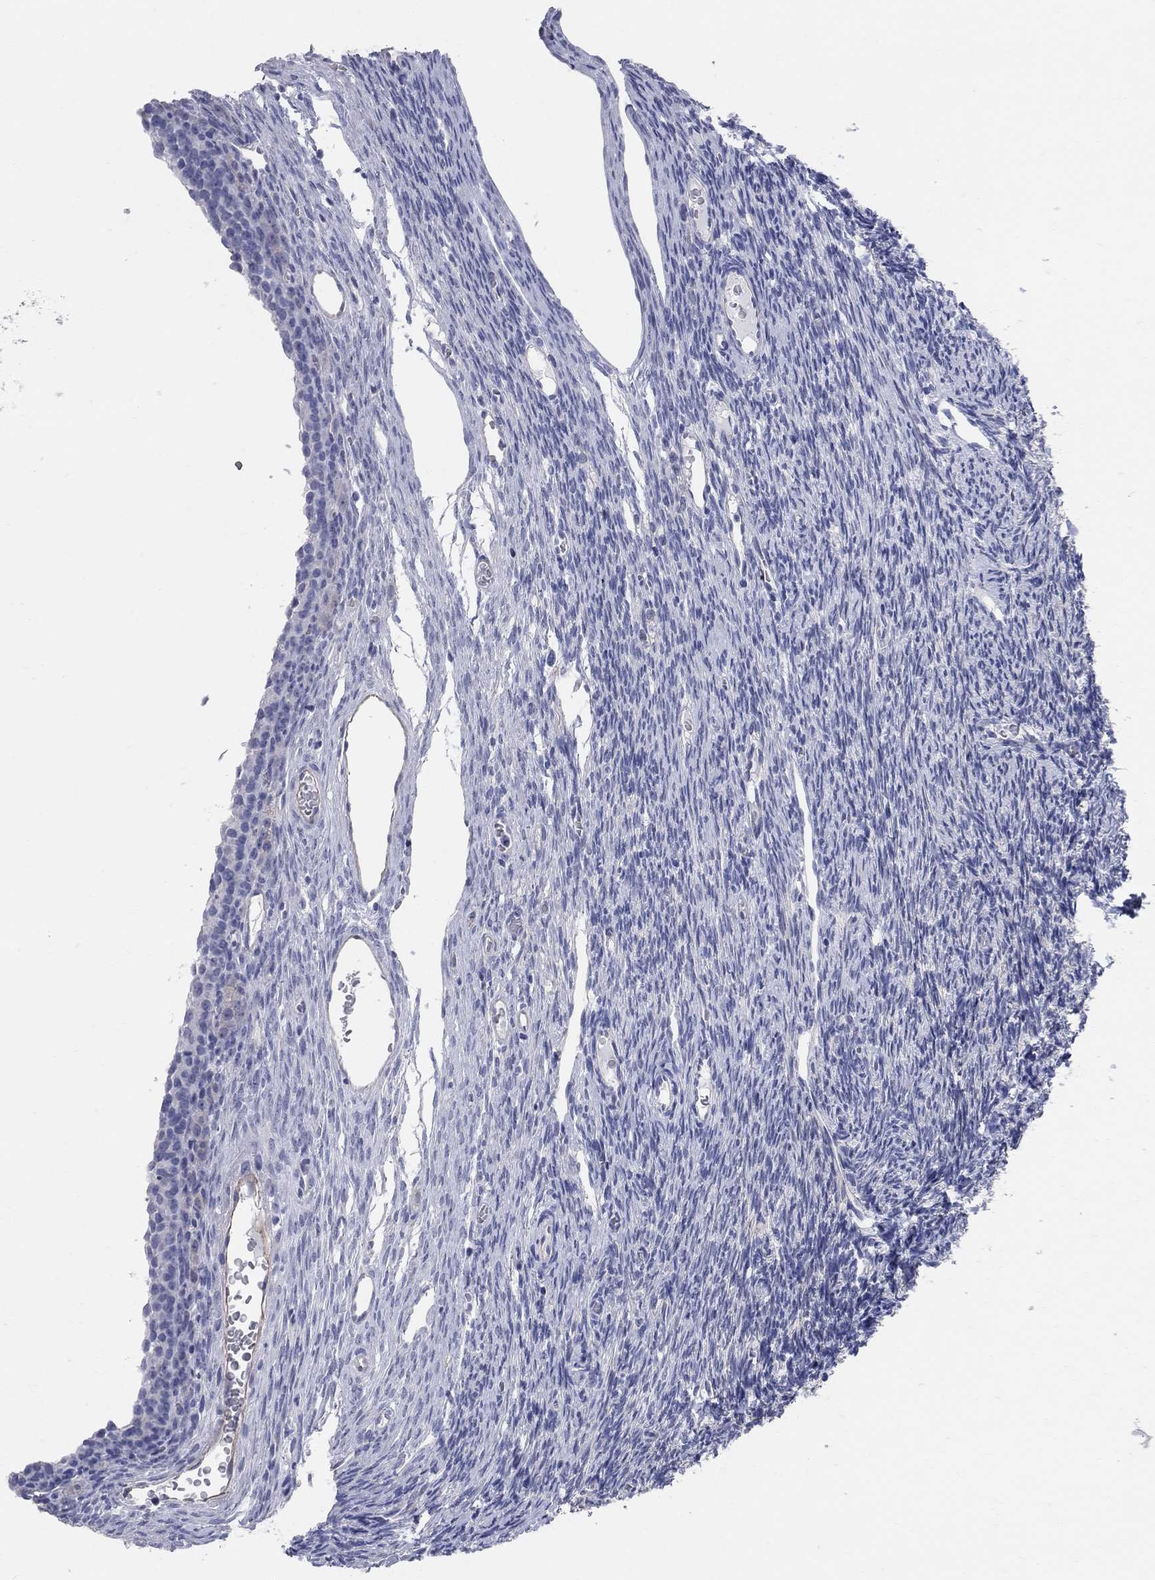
{"staining": {"intensity": "negative", "quantity": "none", "location": "none"}, "tissue": "ovary", "cell_type": "Ovarian stroma cells", "image_type": "normal", "snomed": [{"axis": "morphology", "description": "Normal tissue, NOS"}, {"axis": "topography", "description": "Ovary"}], "caption": "Ovary was stained to show a protein in brown. There is no significant staining in ovarian stroma cells. Brightfield microscopy of immunohistochemistry (IHC) stained with DAB (3,3'-diaminobenzidine) (brown) and hematoxylin (blue), captured at high magnification.", "gene": "AOX1", "patient": {"sex": "female", "age": 27}}